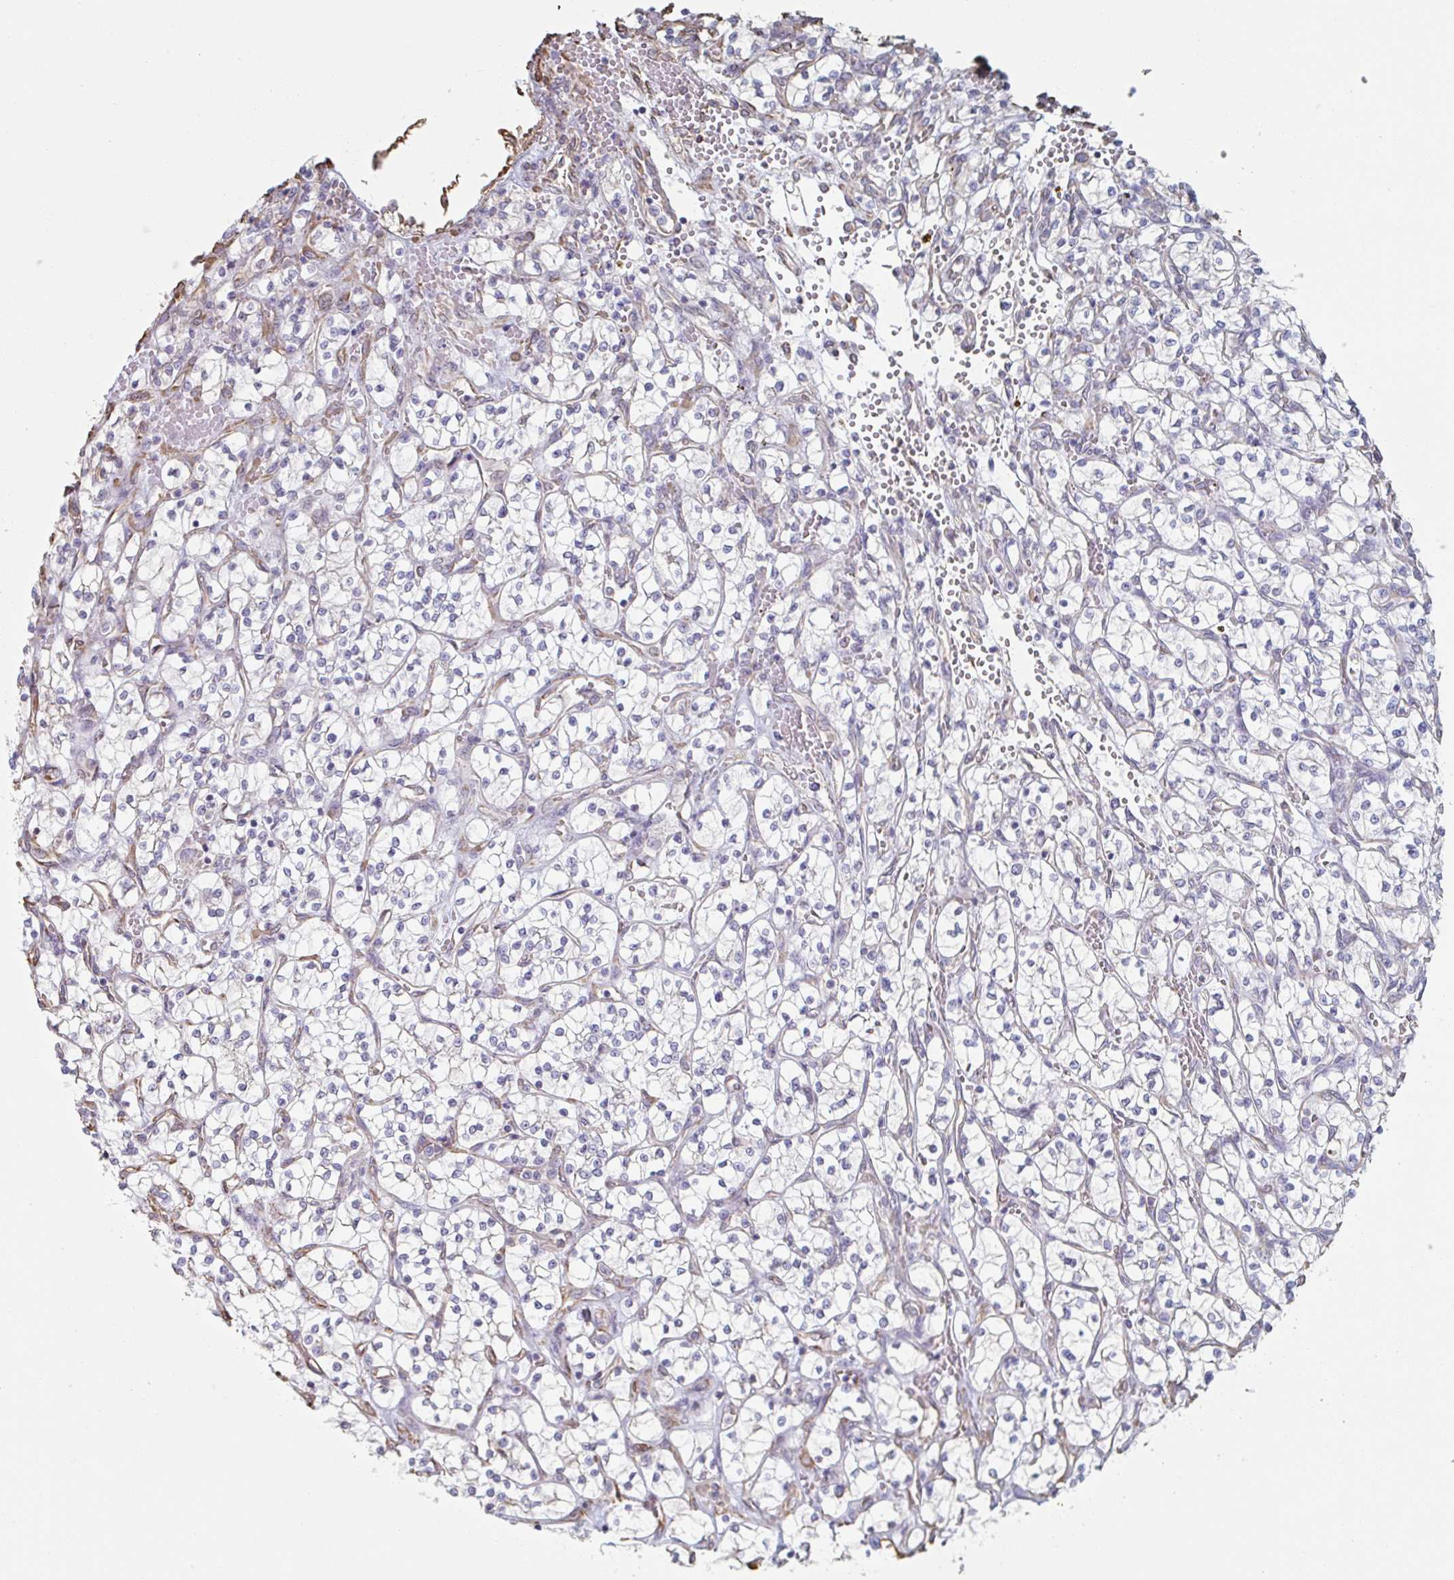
{"staining": {"intensity": "negative", "quantity": "none", "location": "none"}, "tissue": "renal cancer", "cell_type": "Tumor cells", "image_type": "cancer", "snomed": [{"axis": "morphology", "description": "Adenocarcinoma, NOS"}, {"axis": "topography", "description": "Kidney"}], "caption": "Micrograph shows no significant protein expression in tumor cells of renal adenocarcinoma. The staining was performed using DAB to visualize the protein expression in brown, while the nuclei were stained in blue with hematoxylin (Magnification: 20x).", "gene": "RAB5IF", "patient": {"sex": "female", "age": 64}}